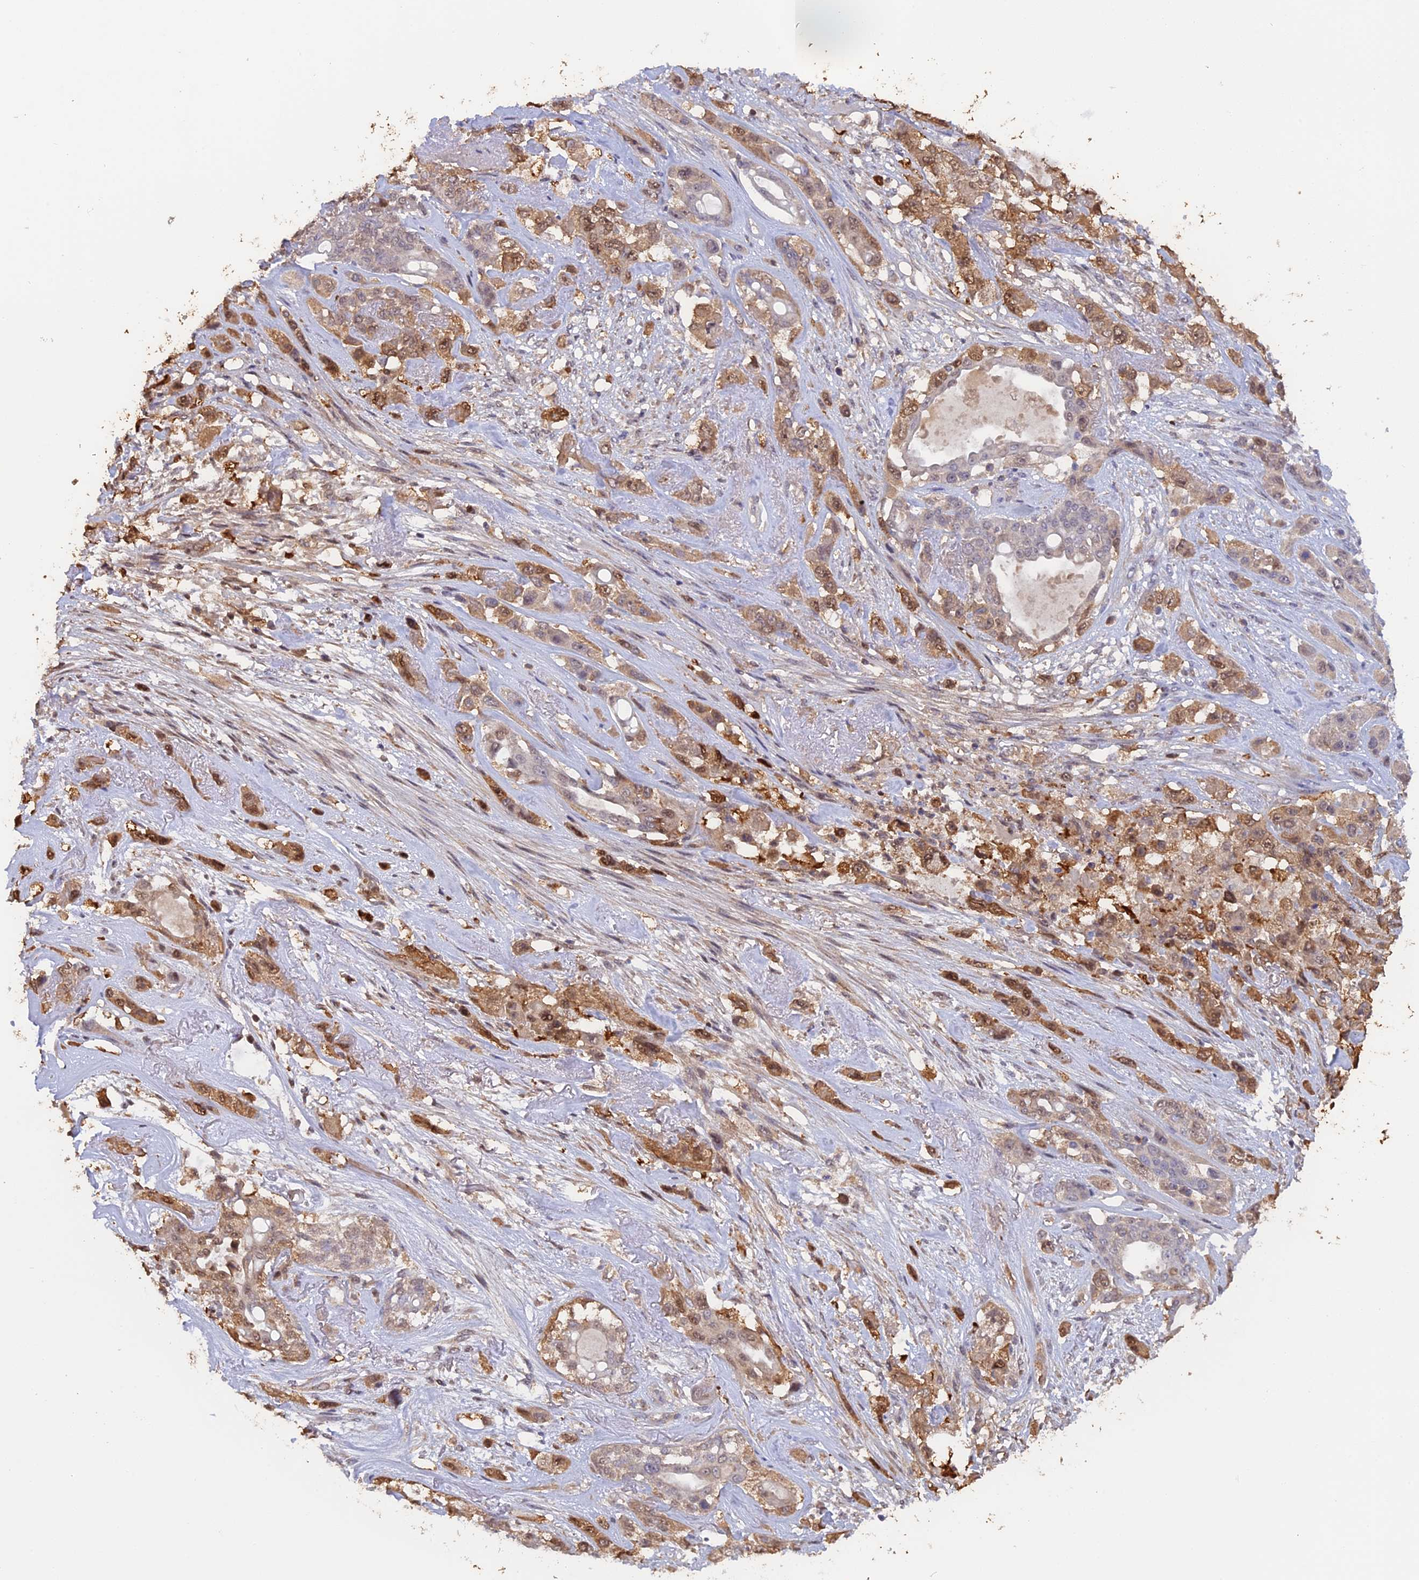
{"staining": {"intensity": "moderate", "quantity": "<25%", "location": "cytoplasmic/membranous,nuclear"}, "tissue": "lung cancer", "cell_type": "Tumor cells", "image_type": "cancer", "snomed": [{"axis": "morphology", "description": "Squamous cell carcinoma, NOS"}, {"axis": "topography", "description": "Lung"}], "caption": "Lung cancer stained with DAB IHC demonstrates low levels of moderate cytoplasmic/membranous and nuclear positivity in about <25% of tumor cells.", "gene": "FAM98C", "patient": {"sex": "female", "age": 70}}